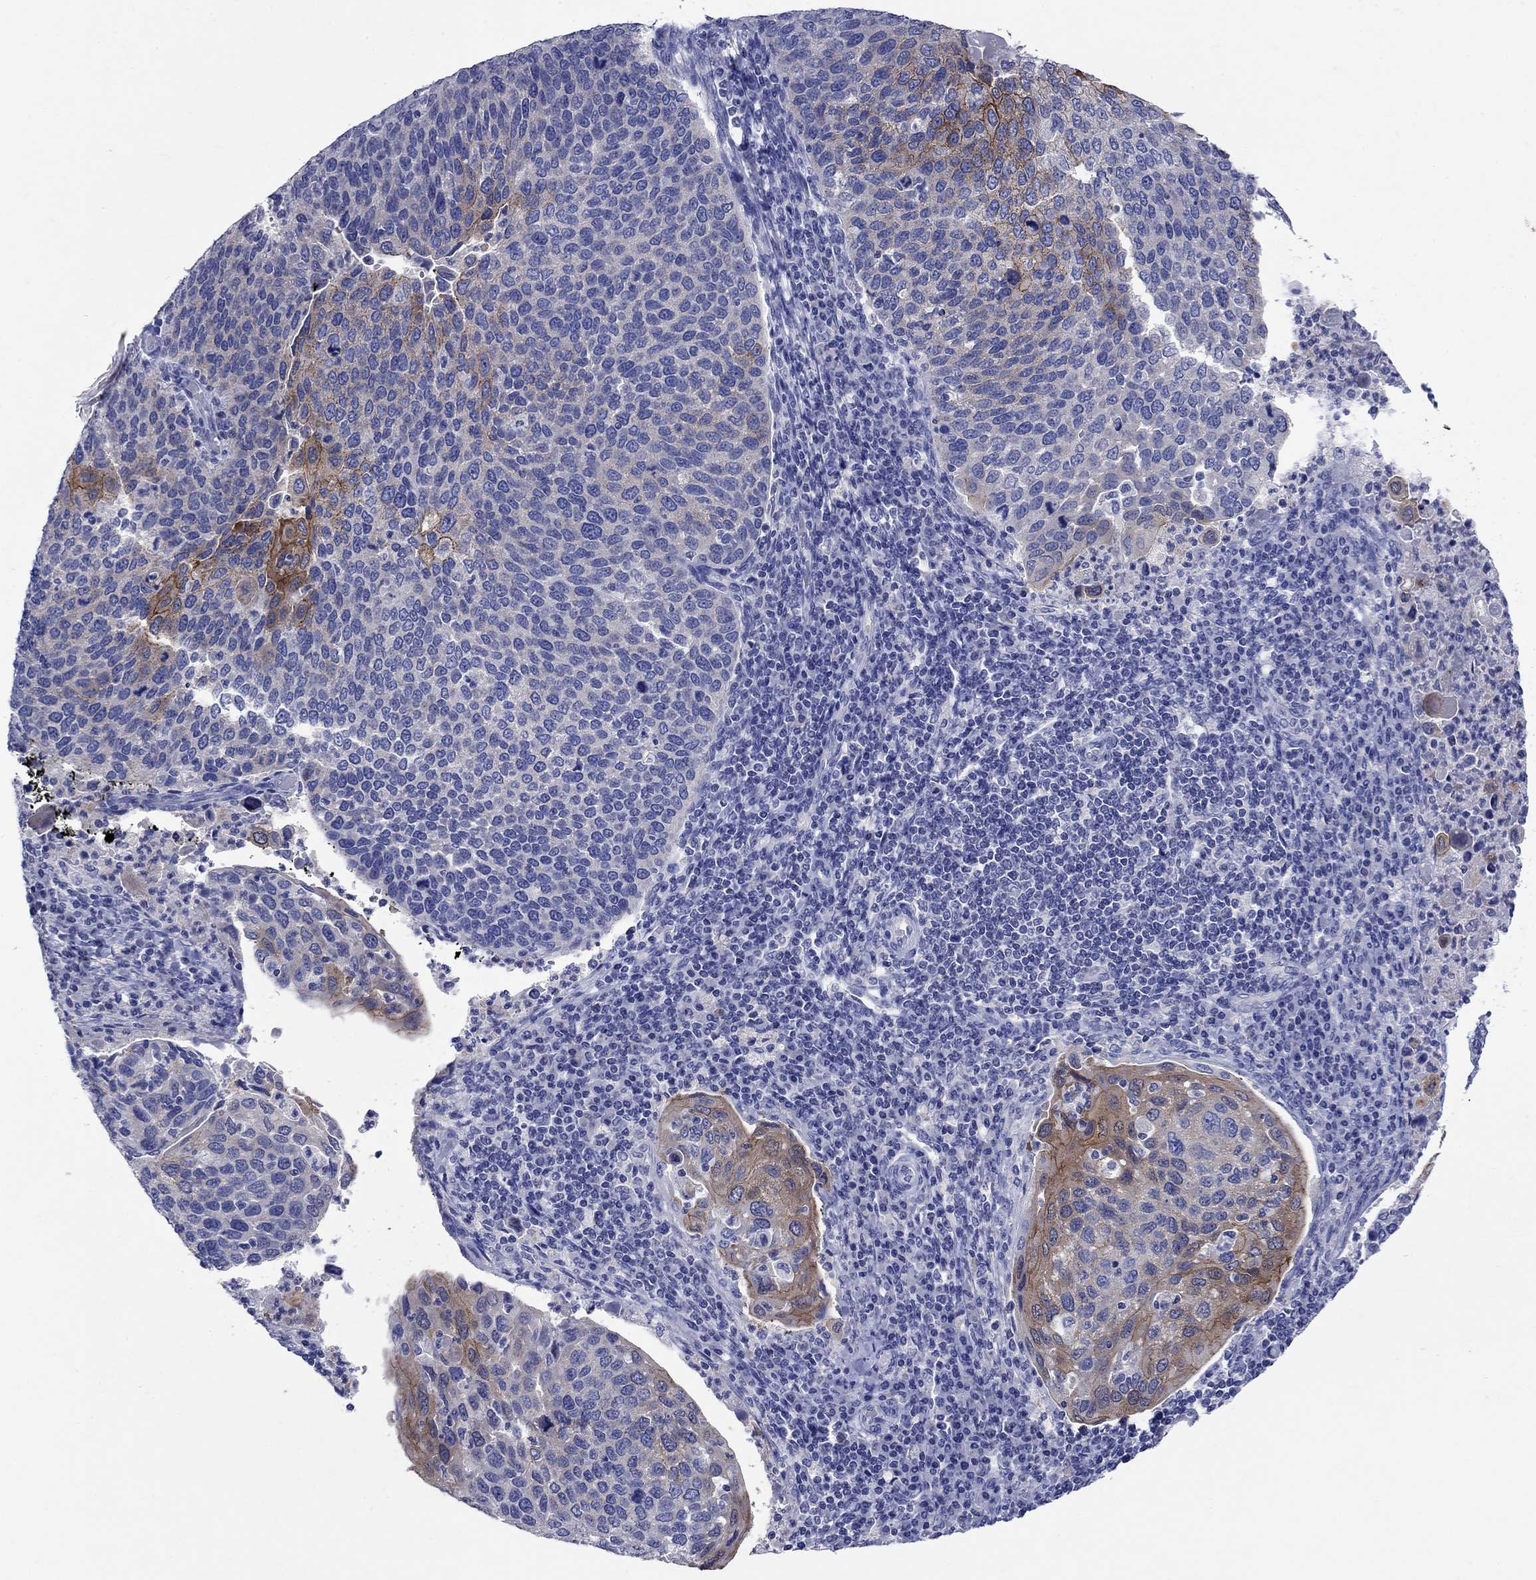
{"staining": {"intensity": "strong", "quantity": "<25%", "location": "cytoplasmic/membranous"}, "tissue": "cervical cancer", "cell_type": "Tumor cells", "image_type": "cancer", "snomed": [{"axis": "morphology", "description": "Squamous cell carcinoma, NOS"}, {"axis": "topography", "description": "Cervix"}], "caption": "High-magnification brightfield microscopy of cervical cancer (squamous cell carcinoma) stained with DAB (3,3'-diaminobenzidine) (brown) and counterstained with hematoxylin (blue). tumor cells exhibit strong cytoplasmic/membranous staining is appreciated in about<25% of cells.", "gene": "SULT2B1", "patient": {"sex": "female", "age": 54}}